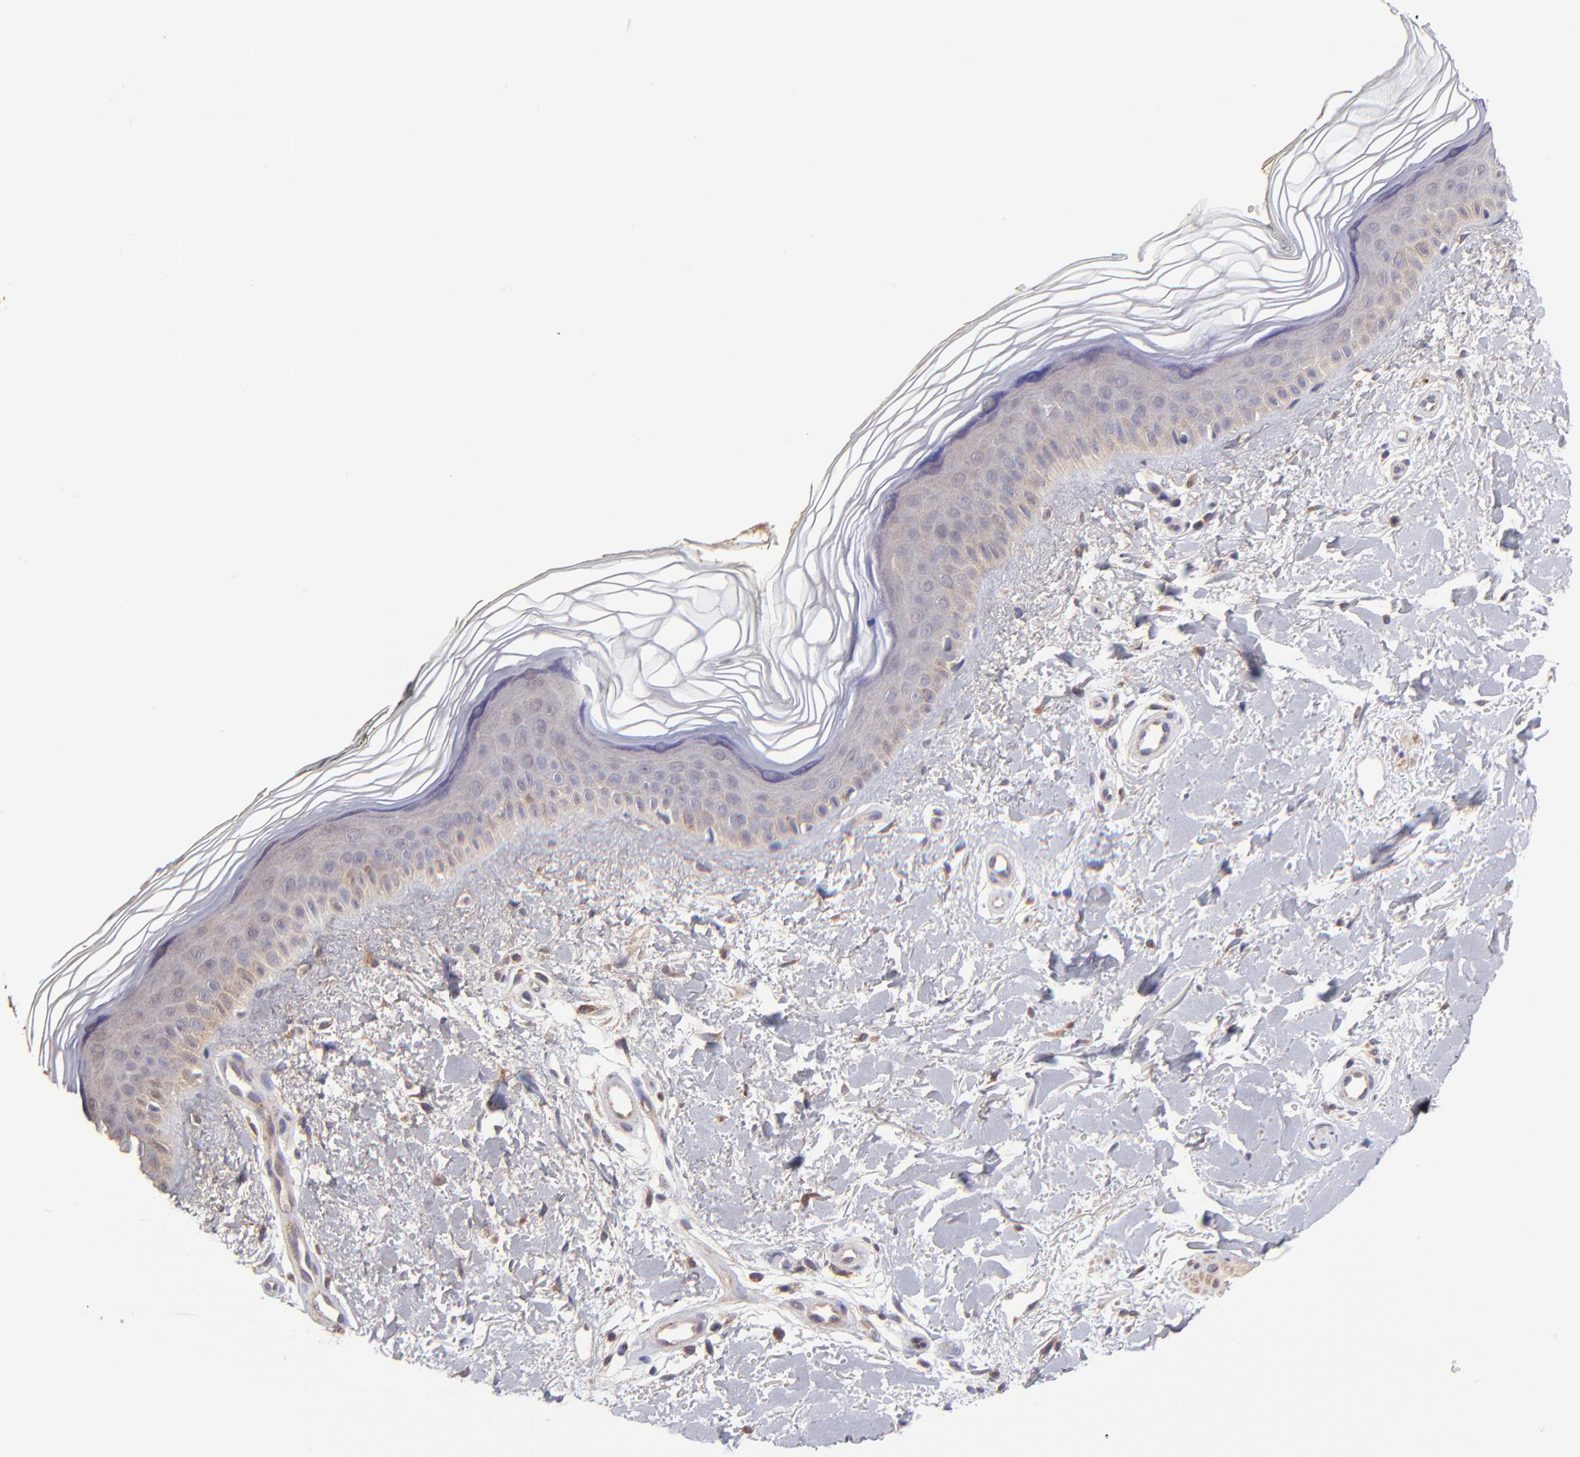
{"staining": {"intensity": "moderate", "quantity": ">75%", "location": "cytoplasmic/membranous"}, "tissue": "skin", "cell_type": "Fibroblasts", "image_type": "normal", "snomed": [{"axis": "morphology", "description": "Normal tissue, NOS"}, {"axis": "topography", "description": "Skin"}], "caption": "Immunohistochemical staining of benign human skin shows moderate cytoplasmic/membranous protein positivity in approximately >75% of fibroblasts. Immunohistochemistry stains the protein of interest in brown and the nuclei are stained blue.", "gene": "NSF", "patient": {"sex": "female", "age": 19}}